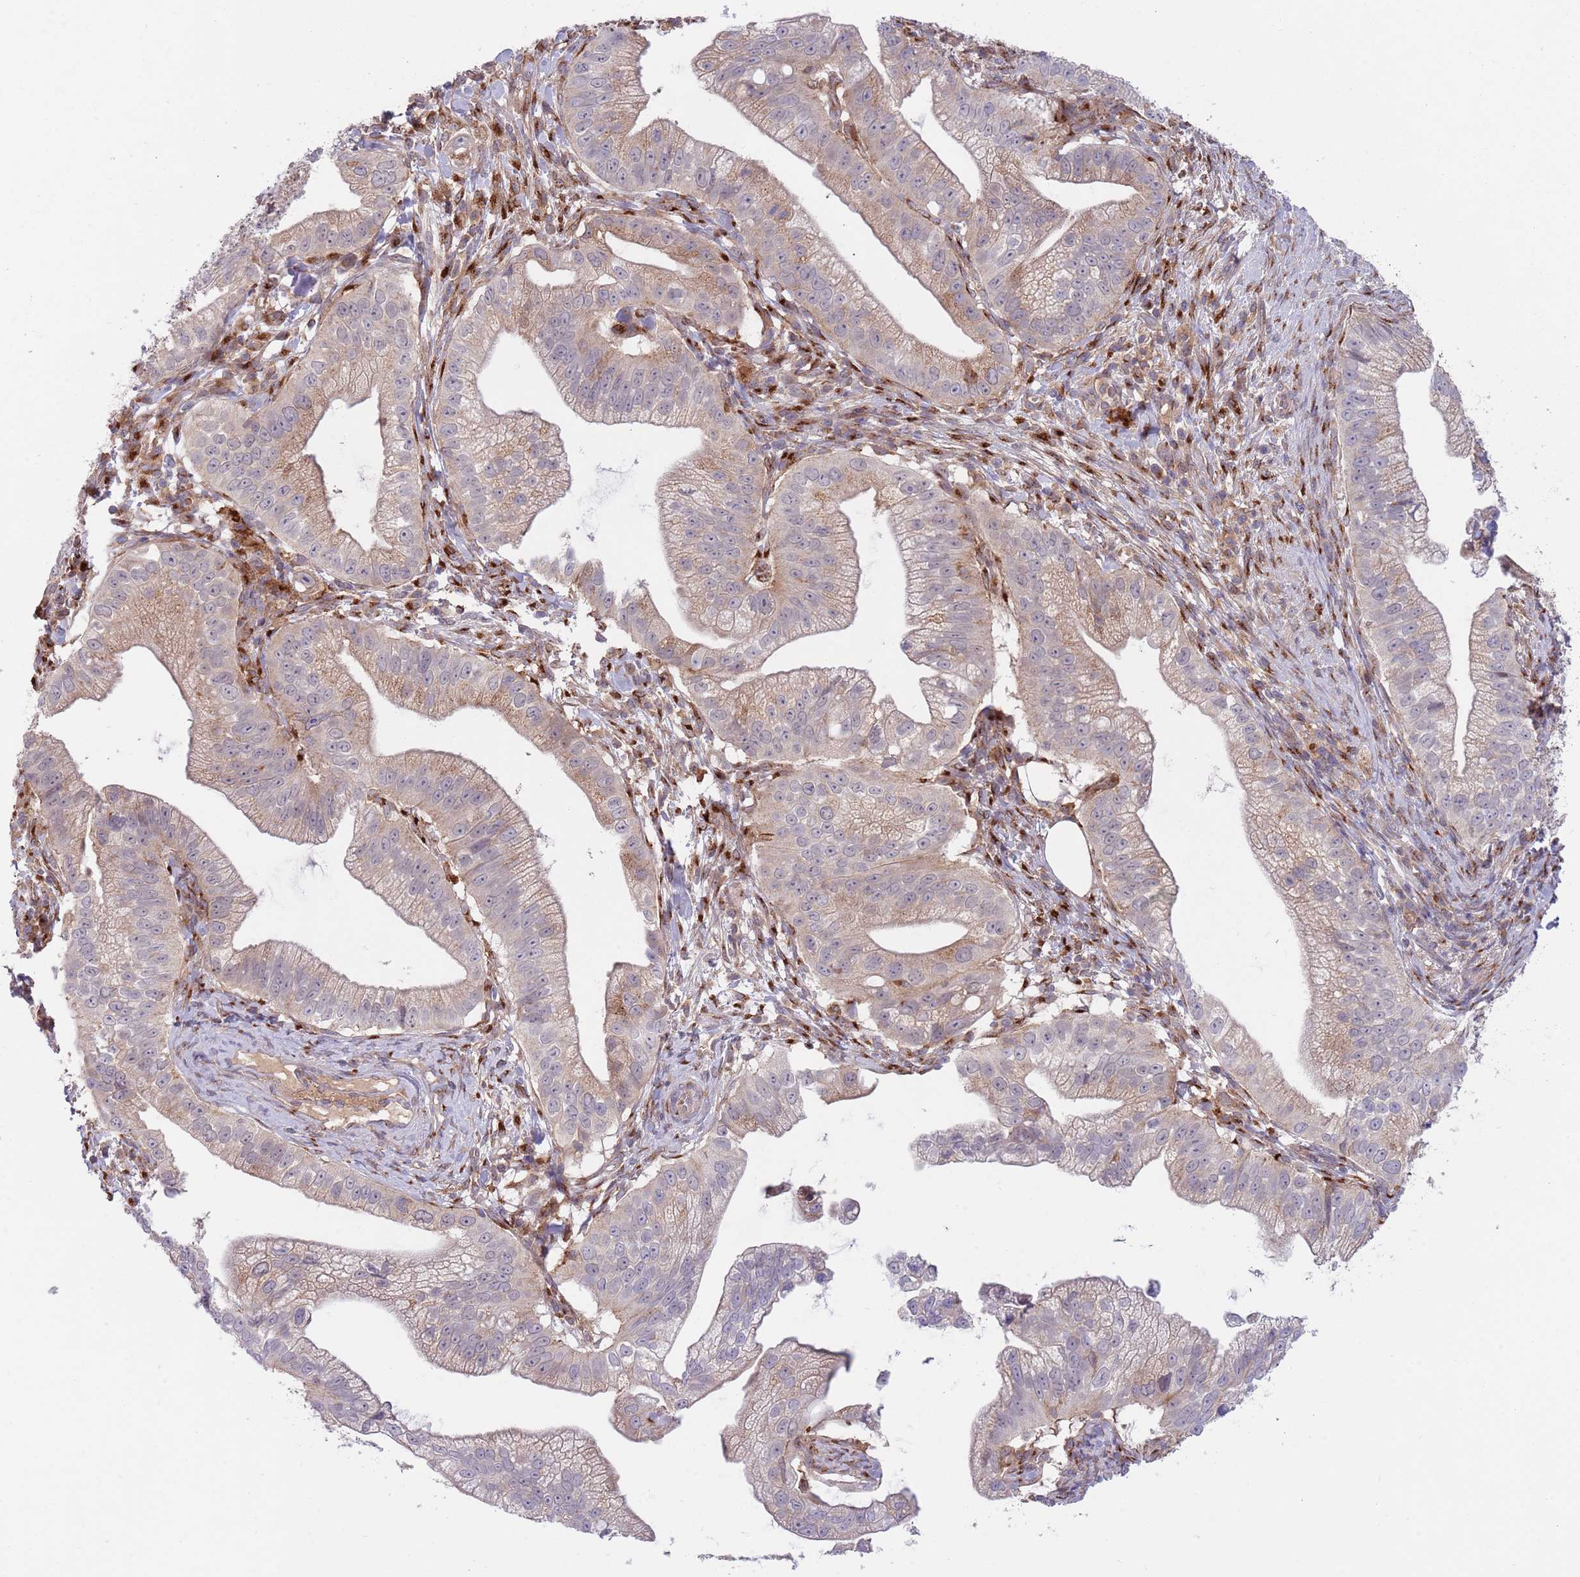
{"staining": {"intensity": "weak", "quantity": "25%-75%", "location": "cytoplasmic/membranous"}, "tissue": "pancreatic cancer", "cell_type": "Tumor cells", "image_type": "cancer", "snomed": [{"axis": "morphology", "description": "Adenocarcinoma, NOS"}, {"axis": "topography", "description": "Pancreas"}], "caption": "A histopathology image of pancreatic adenocarcinoma stained for a protein exhibits weak cytoplasmic/membranous brown staining in tumor cells. The staining was performed using DAB (3,3'-diaminobenzidine), with brown indicating positive protein expression. Nuclei are stained blue with hematoxylin.", "gene": "BTBD7", "patient": {"sex": "male", "age": 70}}